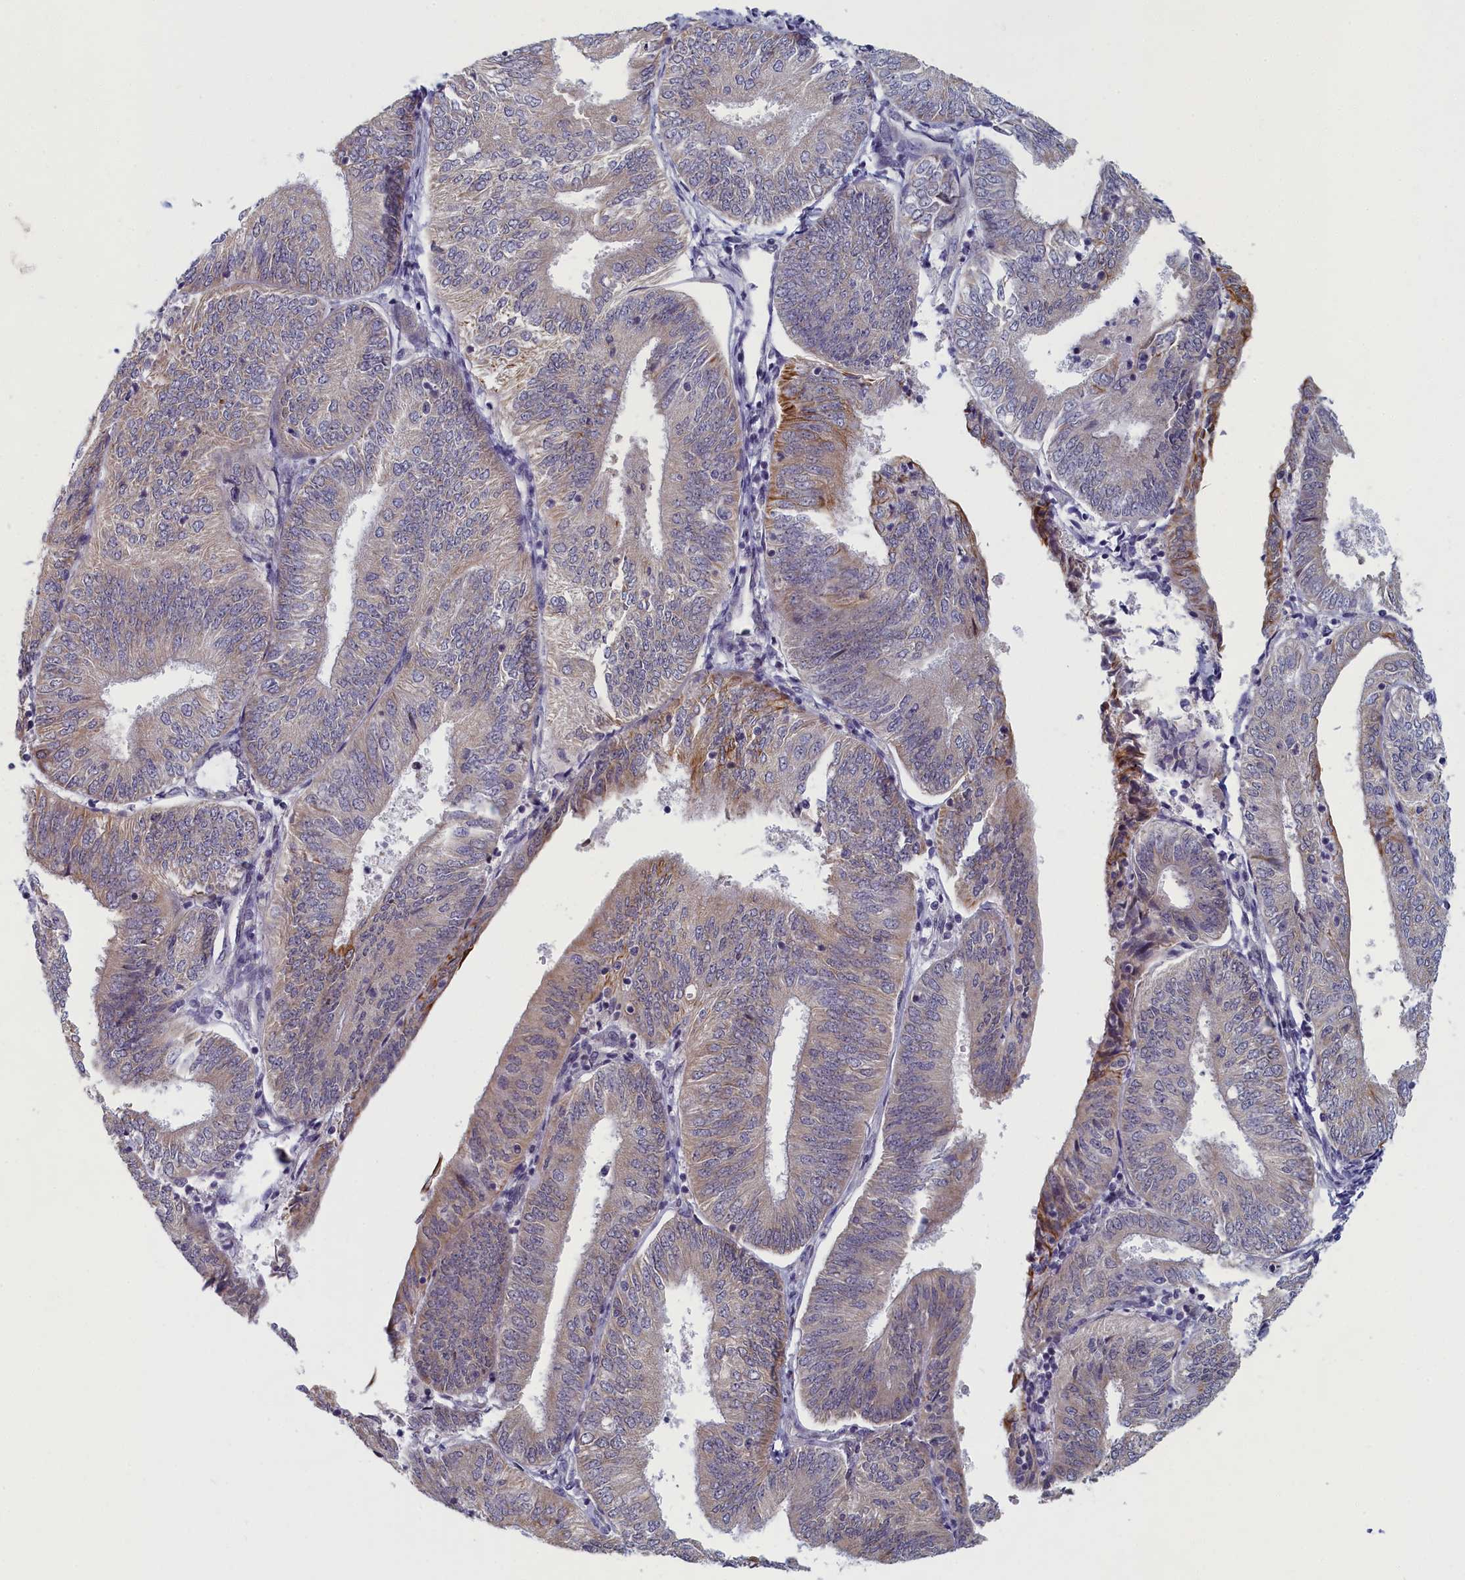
{"staining": {"intensity": "moderate", "quantity": "<25%", "location": "cytoplasmic/membranous"}, "tissue": "endometrial cancer", "cell_type": "Tumor cells", "image_type": "cancer", "snomed": [{"axis": "morphology", "description": "Adenocarcinoma, NOS"}, {"axis": "topography", "description": "Endometrium"}], "caption": "Endometrial adenocarcinoma was stained to show a protein in brown. There is low levels of moderate cytoplasmic/membranous expression in approximately <25% of tumor cells.", "gene": "DNAJC17", "patient": {"sex": "female", "age": 58}}